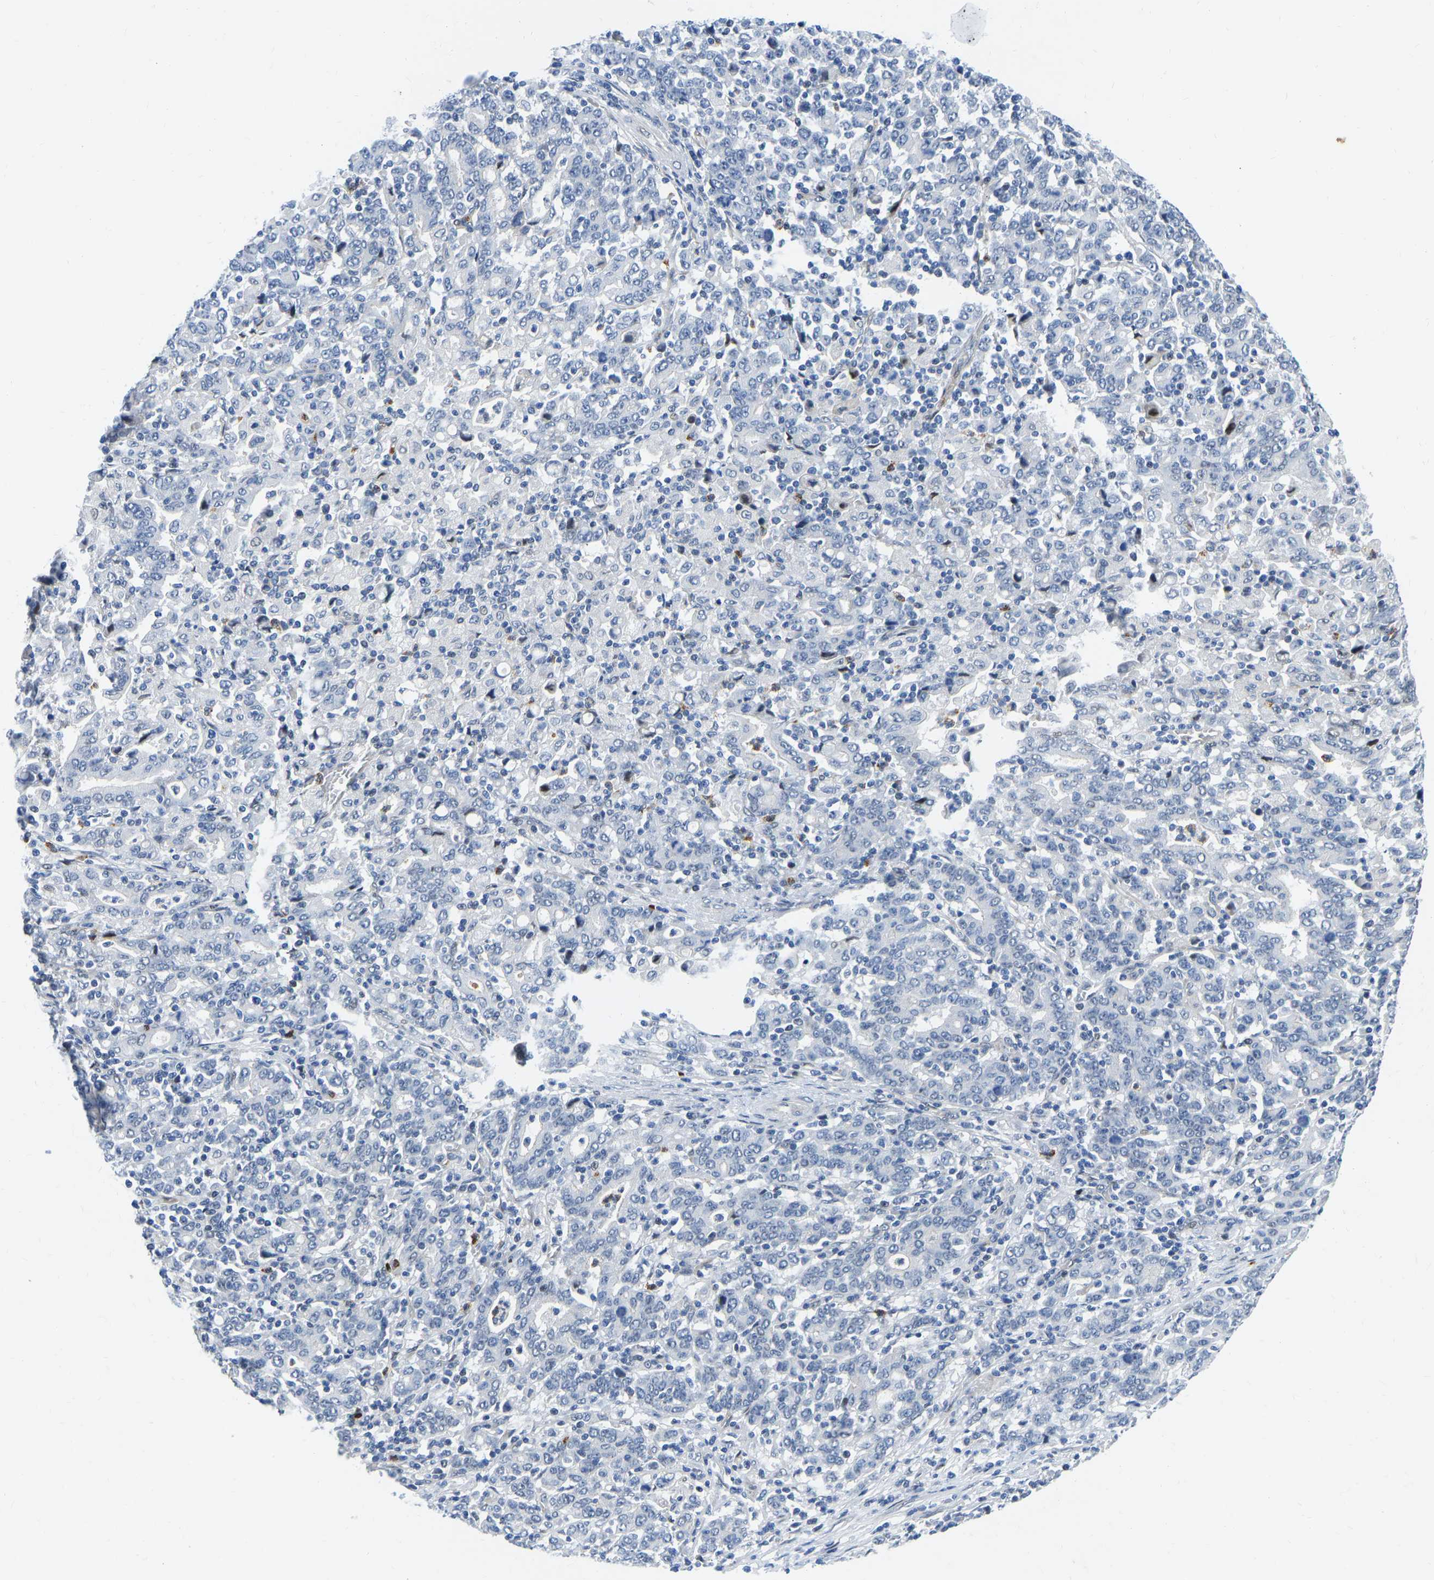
{"staining": {"intensity": "negative", "quantity": "none", "location": "none"}, "tissue": "stomach cancer", "cell_type": "Tumor cells", "image_type": "cancer", "snomed": [{"axis": "morphology", "description": "Adenocarcinoma, NOS"}, {"axis": "topography", "description": "Stomach, upper"}], "caption": "Immunohistochemical staining of human stomach adenocarcinoma displays no significant positivity in tumor cells. (DAB IHC, high magnification).", "gene": "HDAC5", "patient": {"sex": "male", "age": 69}}